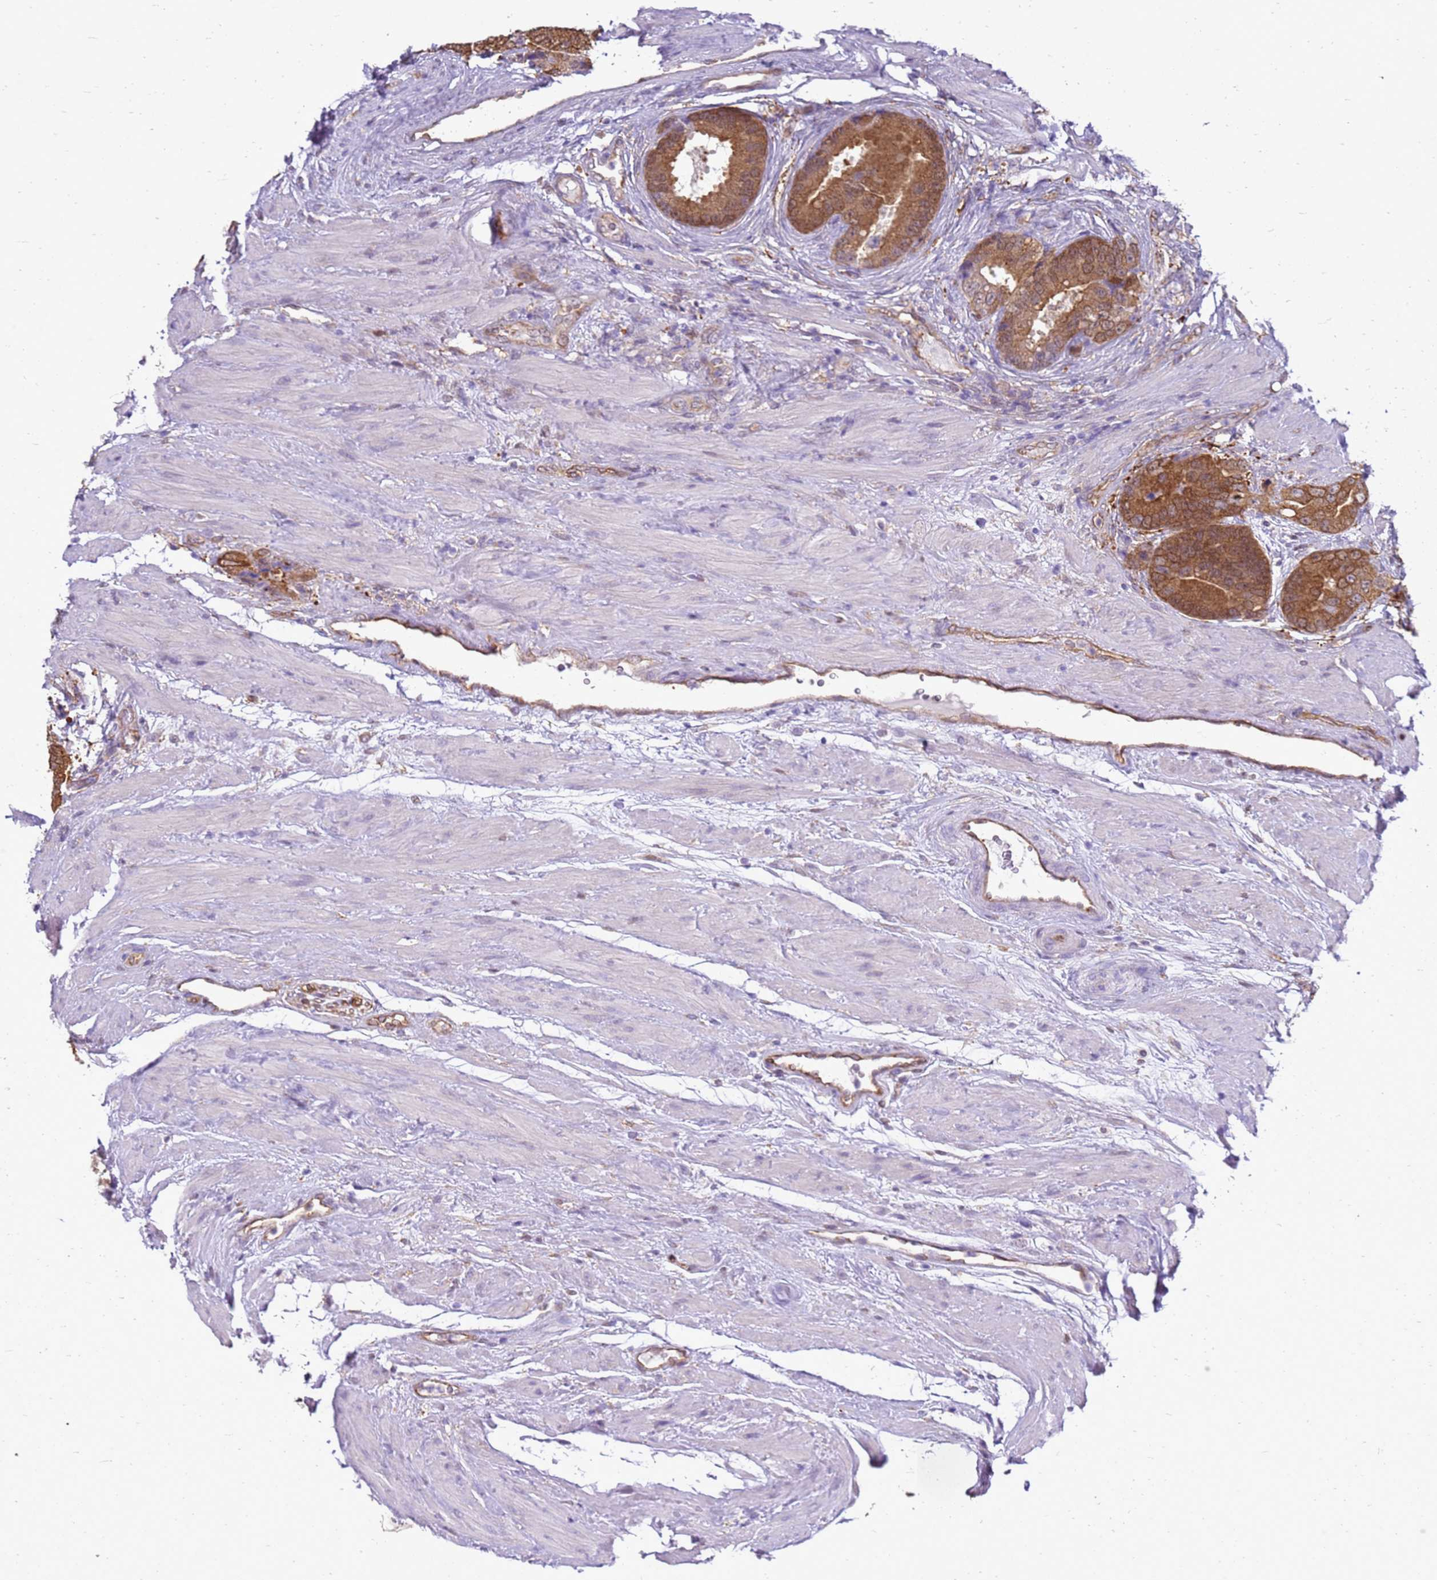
{"staining": {"intensity": "moderate", "quantity": ">75%", "location": "cytoplasmic/membranous"}, "tissue": "prostate cancer", "cell_type": "Tumor cells", "image_type": "cancer", "snomed": [{"axis": "morphology", "description": "Adenocarcinoma, High grade"}, {"axis": "topography", "description": "Prostate"}], "caption": "Approximately >75% of tumor cells in human prostate cancer exhibit moderate cytoplasmic/membranous protein positivity as visualized by brown immunohistochemical staining.", "gene": "YWHAE", "patient": {"sex": "male", "age": 70}}